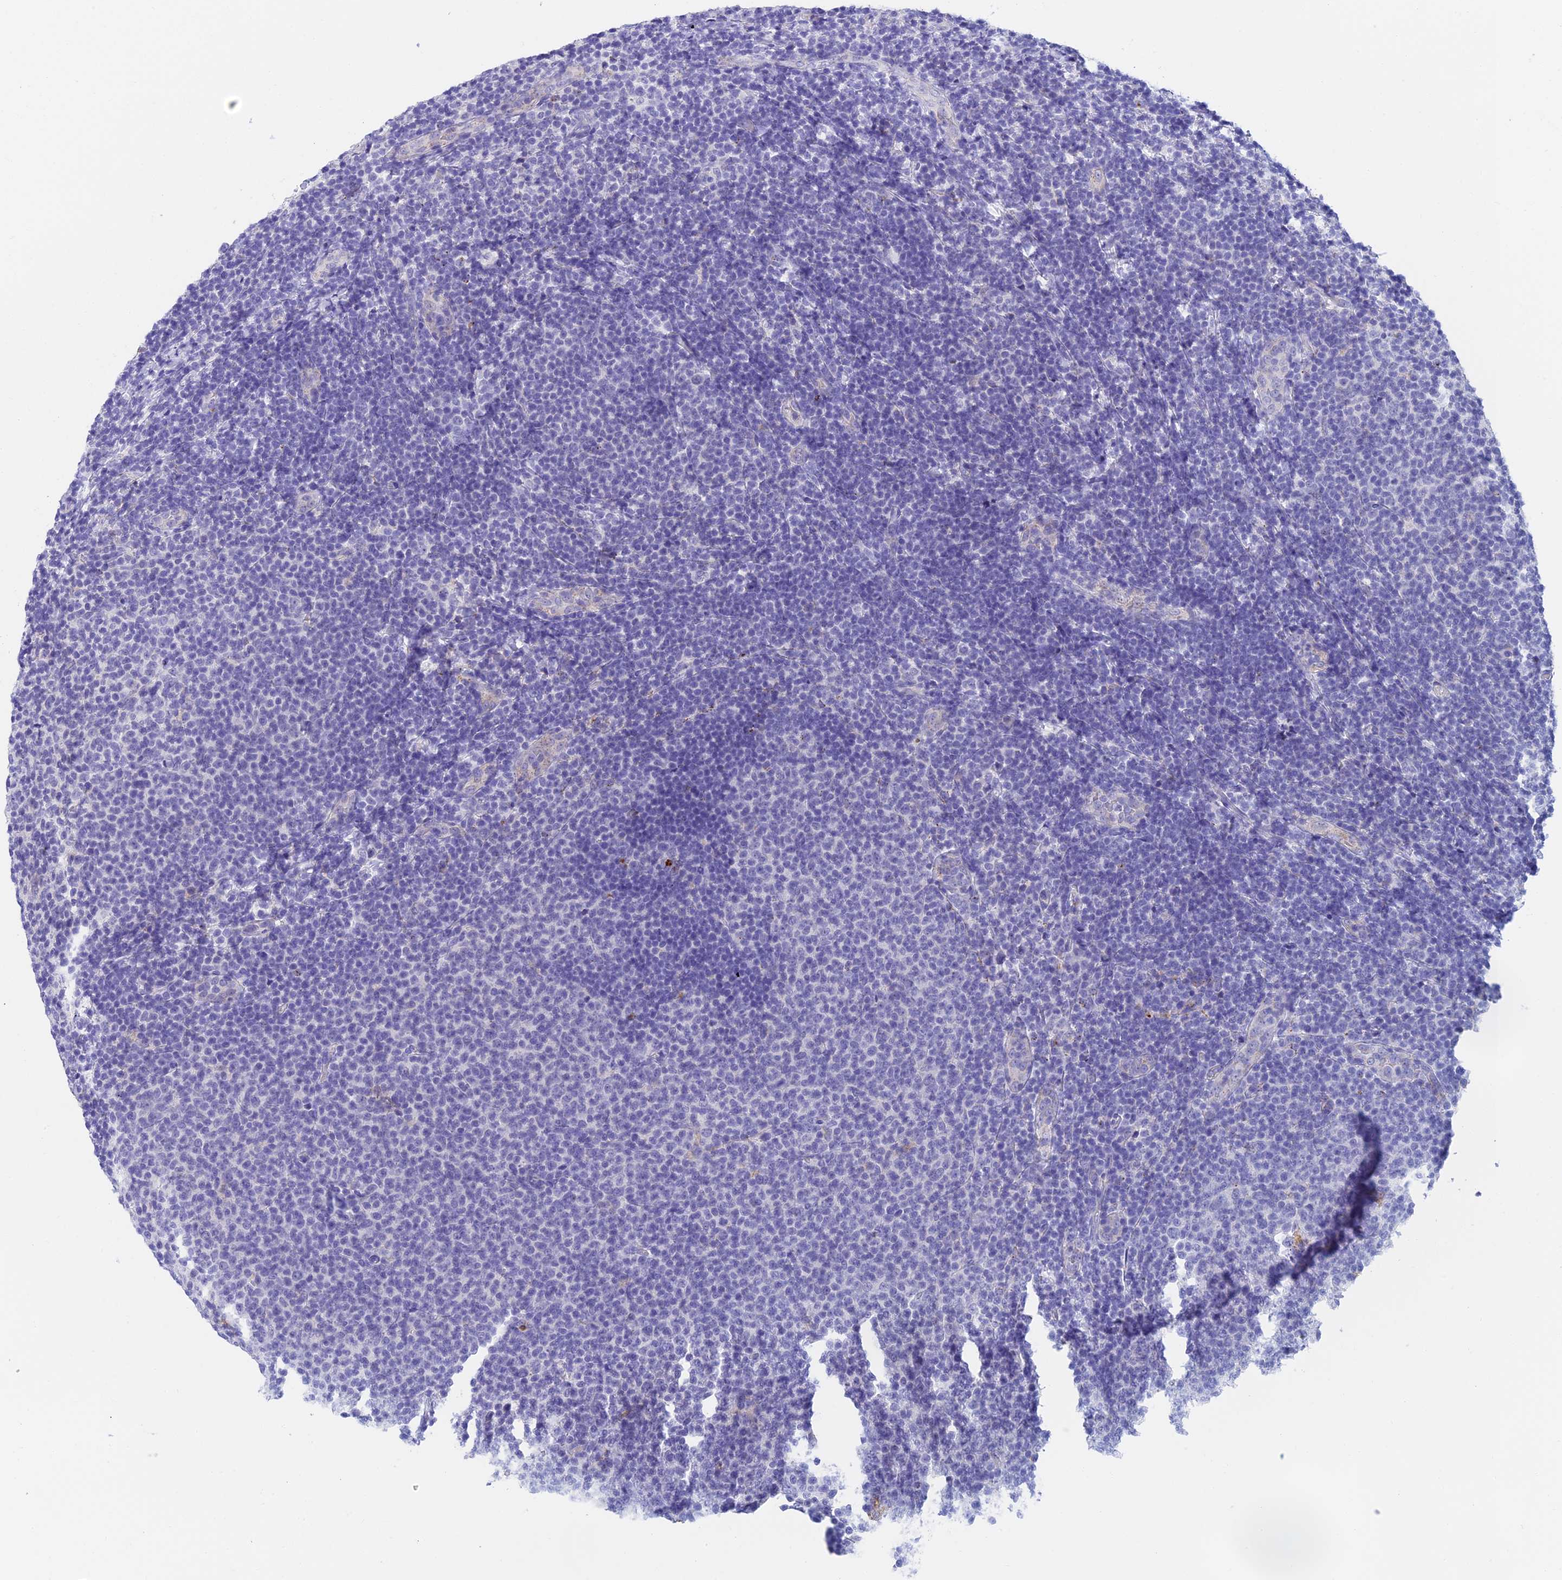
{"staining": {"intensity": "negative", "quantity": "none", "location": "none"}, "tissue": "lymphoma", "cell_type": "Tumor cells", "image_type": "cancer", "snomed": [{"axis": "morphology", "description": "Malignant lymphoma, non-Hodgkin's type, Low grade"}, {"axis": "topography", "description": "Lymph node"}], "caption": "Immunohistochemical staining of human low-grade malignant lymphoma, non-Hodgkin's type displays no significant staining in tumor cells.", "gene": "ADAMTS13", "patient": {"sex": "male", "age": 66}}